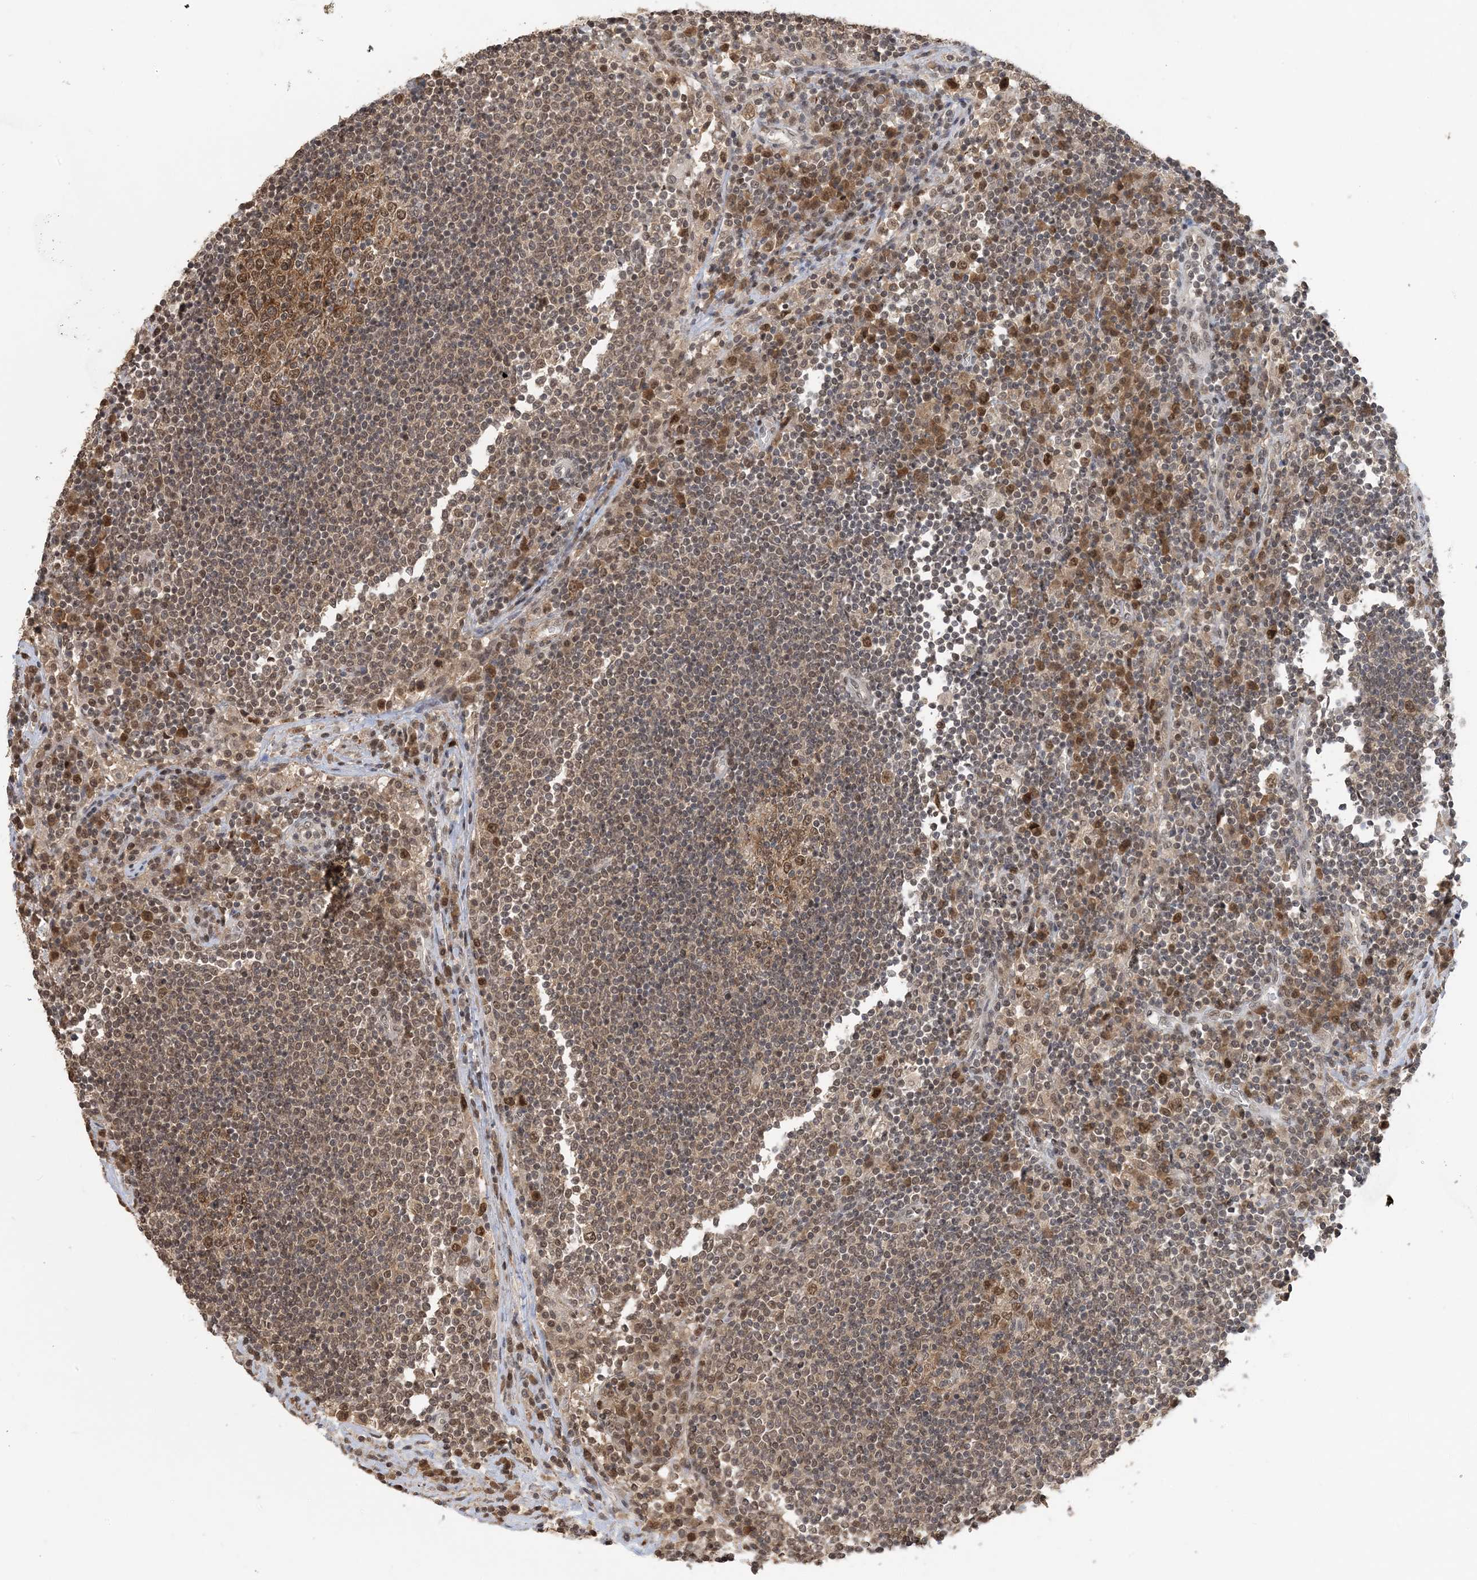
{"staining": {"intensity": "moderate", "quantity": ">75%", "location": "cytoplasmic/membranous,nuclear"}, "tissue": "lymph node", "cell_type": "Germinal center cells", "image_type": "normal", "snomed": [{"axis": "morphology", "description": "Normal tissue, NOS"}, {"axis": "topography", "description": "Lymph node"}], "caption": "The immunohistochemical stain shows moderate cytoplasmic/membranous,nuclear positivity in germinal center cells of normal lymph node.", "gene": "ACYP2", "patient": {"sex": "female", "age": 53}}